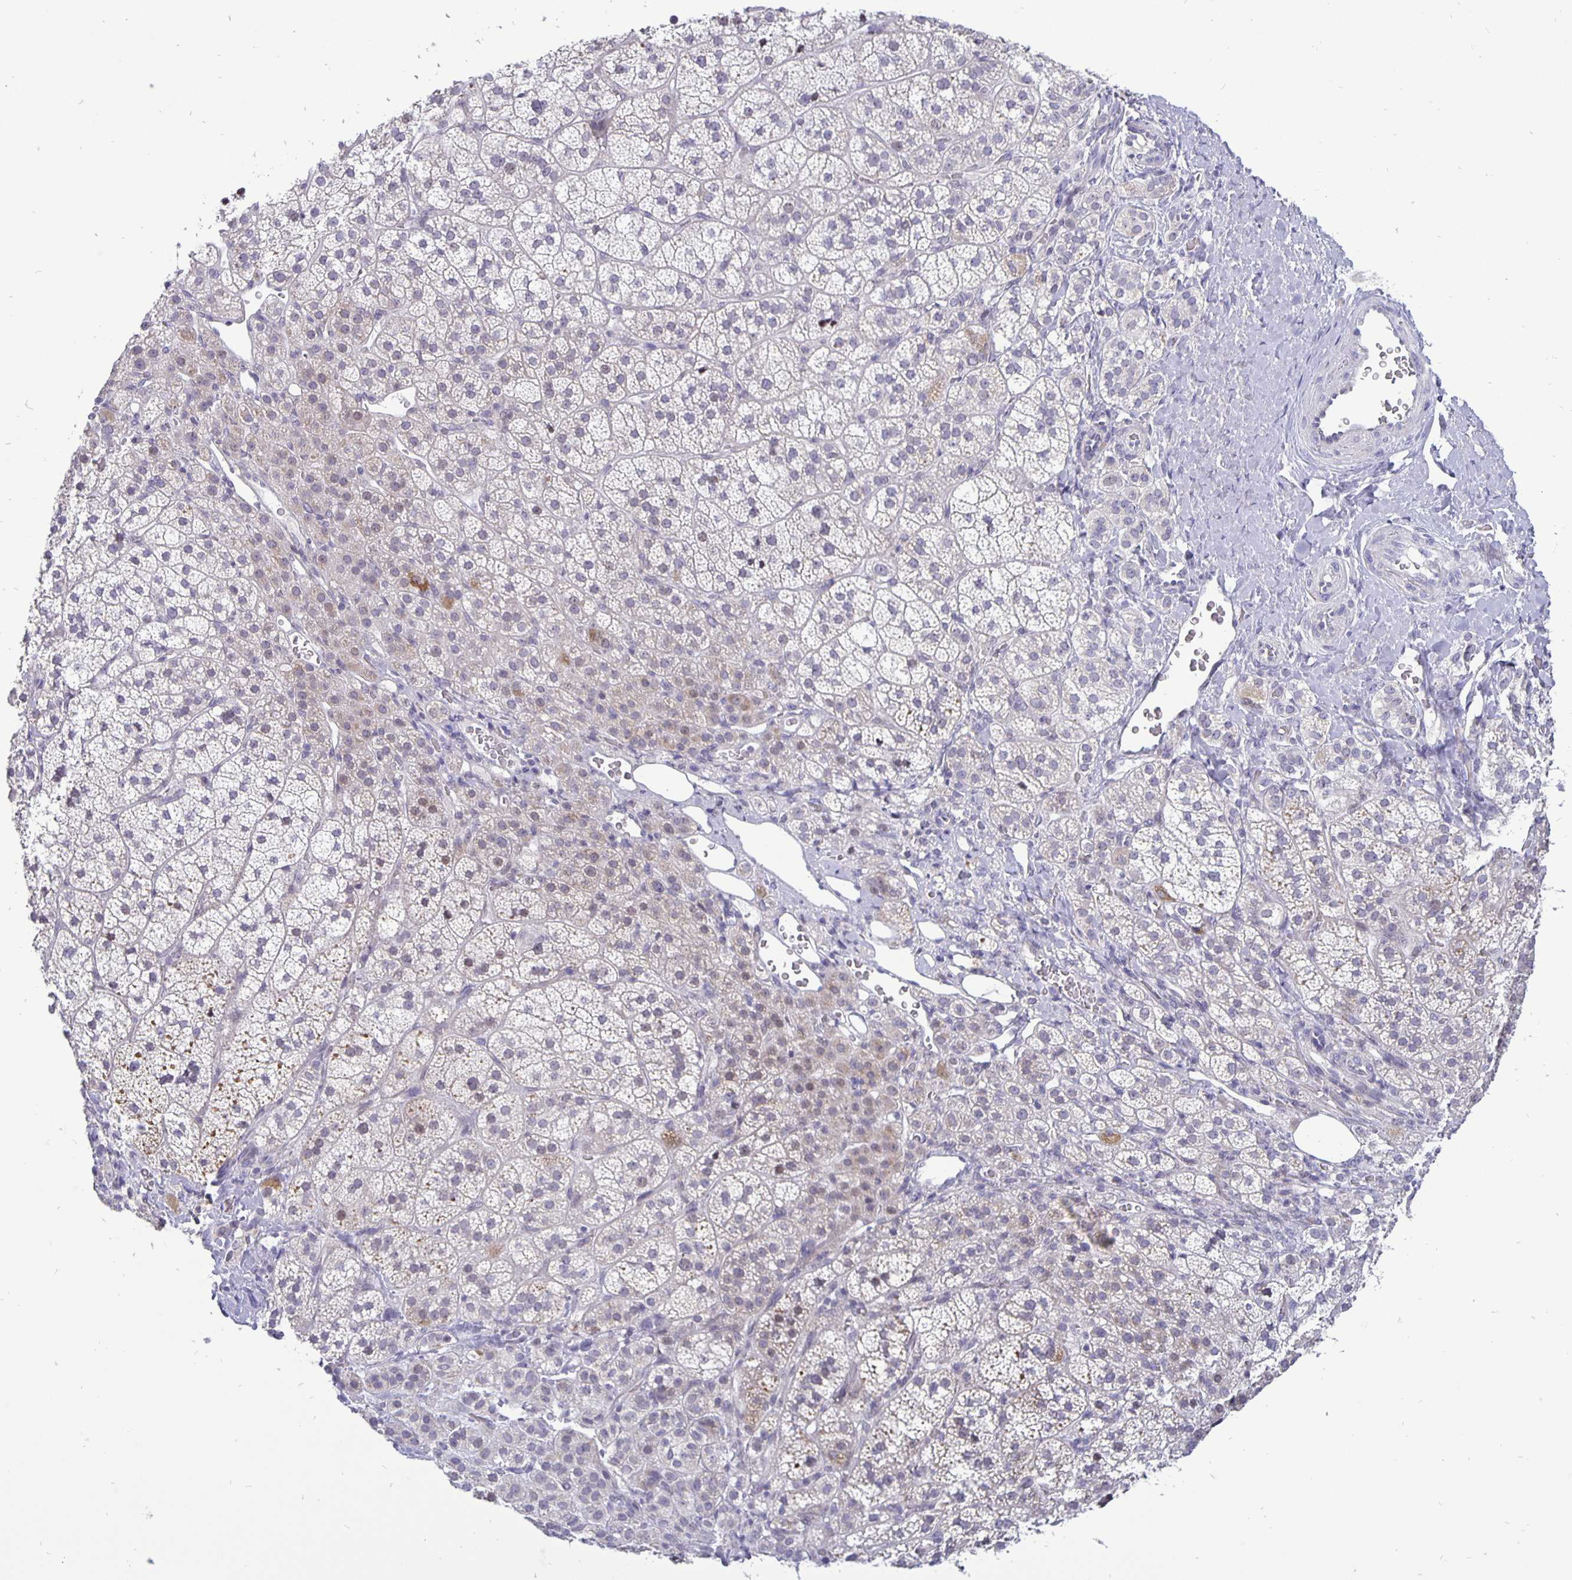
{"staining": {"intensity": "weak", "quantity": "<25%", "location": "cytoplasmic/membranous"}, "tissue": "adrenal gland", "cell_type": "Glandular cells", "image_type": "normal", "snomed": [{"axis": "morphology", "description": "Normal tissue, NOS"}, {"axis": "topography", "description": "Adrenal gland"}], "caption": "This is an IHC photomicrograph of normal adrenal gland. There is no expression in glandular cells.", "gene": "ERBB2", "patient": {"sex": "female", "age": 60}}